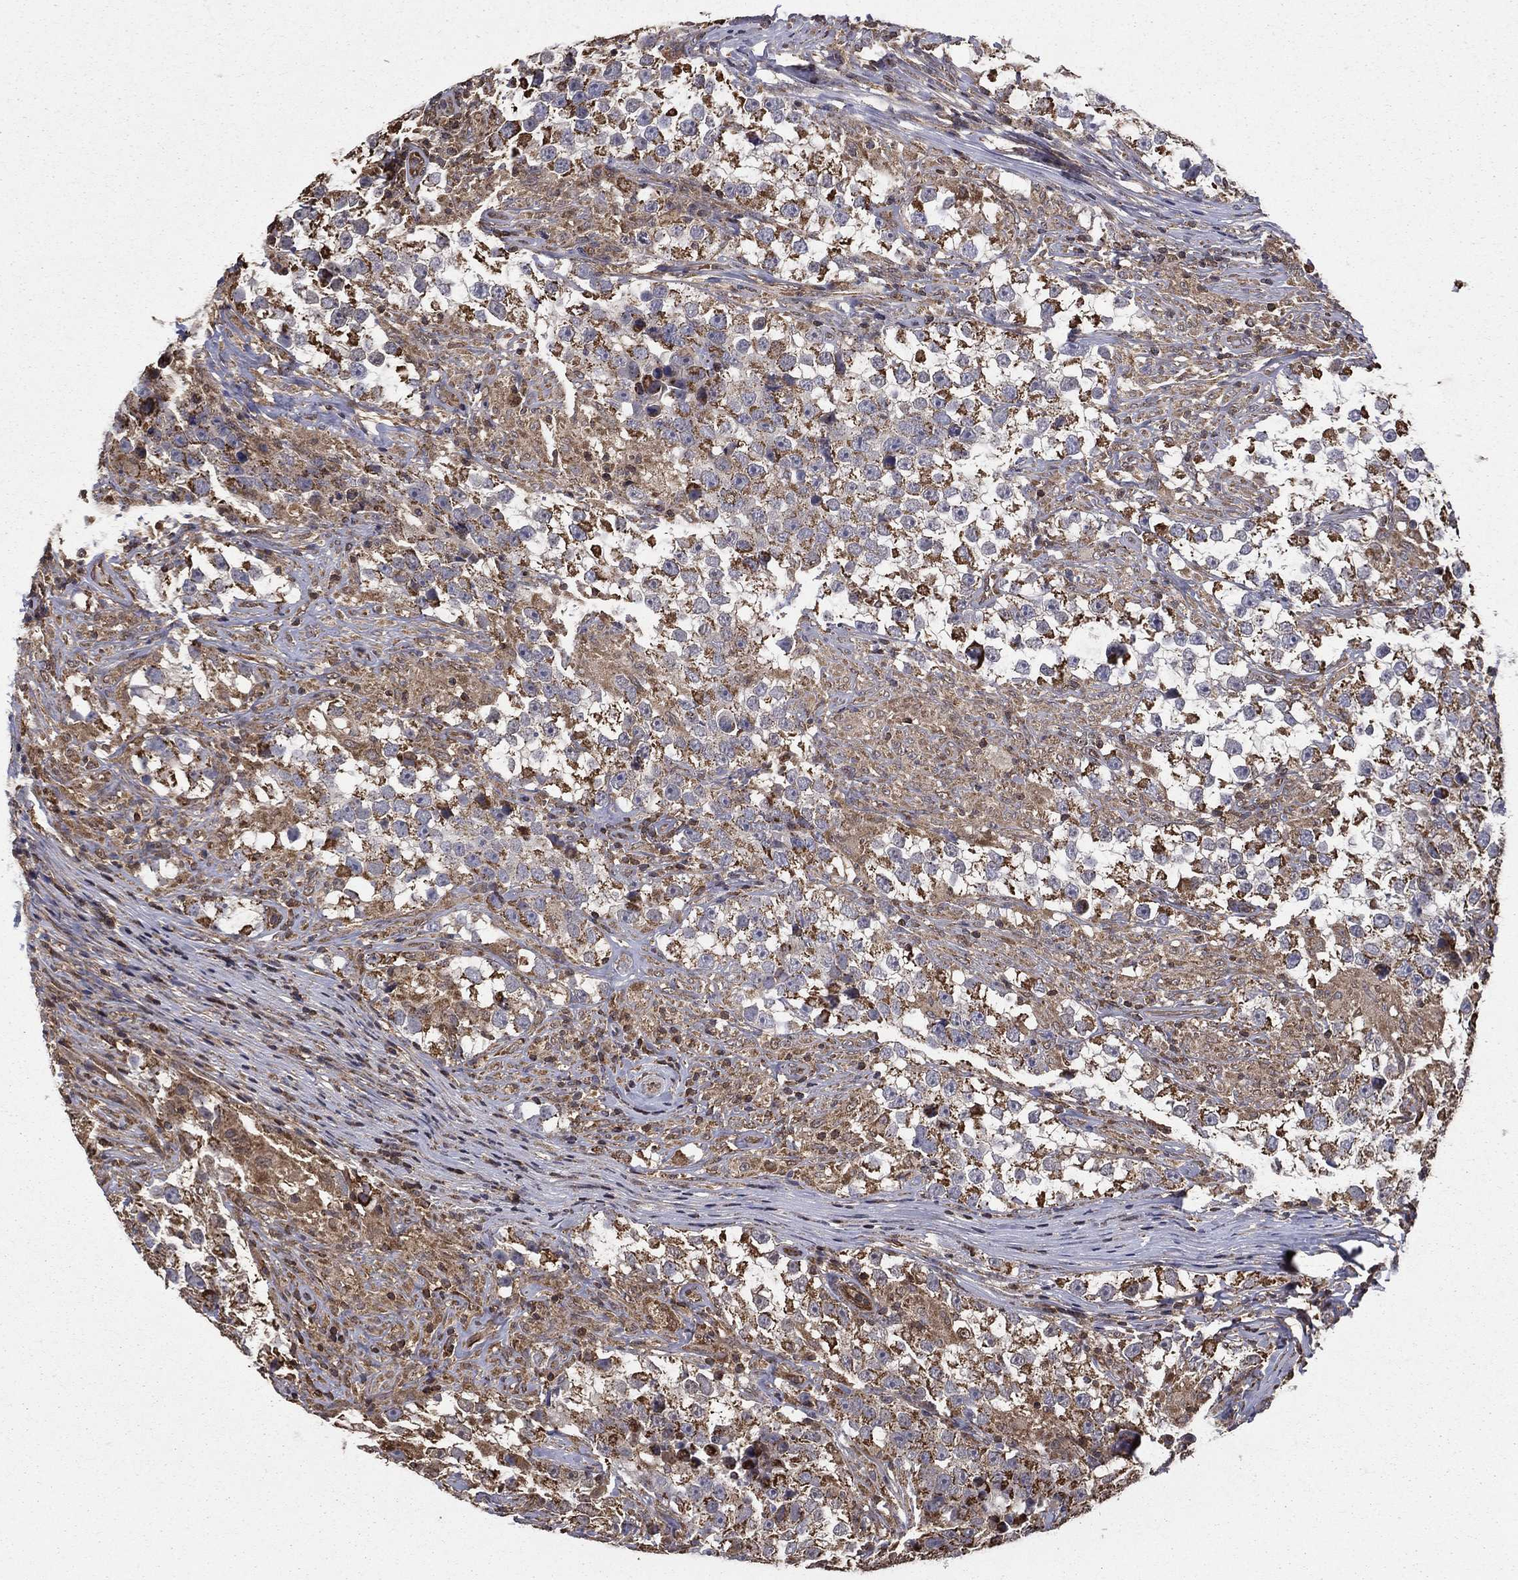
{"staining": {"intensity": "moderate", "quantity": ">75%", "location": "cytoplasmic/membranous"}, "tissue": "testis cancer", "cell_type": "Tumor cells", "image_type": "cancer", "snomed": [{"axis": "morphology", "description": "Seminoma, NOS"}, {"axis": "topography", "description": "Testis"}], "caption": "A high-resolution histopathology image shows IHC staining of testis cancer, which demonstrates moderate cytoplasmic/membranous staining in approximately >75% of tumor cells. The protein is stained brown, and the nuclei are stained in blue (DAB IHC with brightfield microscopy, high magnification).", "gene": "RIGI", "patient": {"sex": "male", "age": 46}}